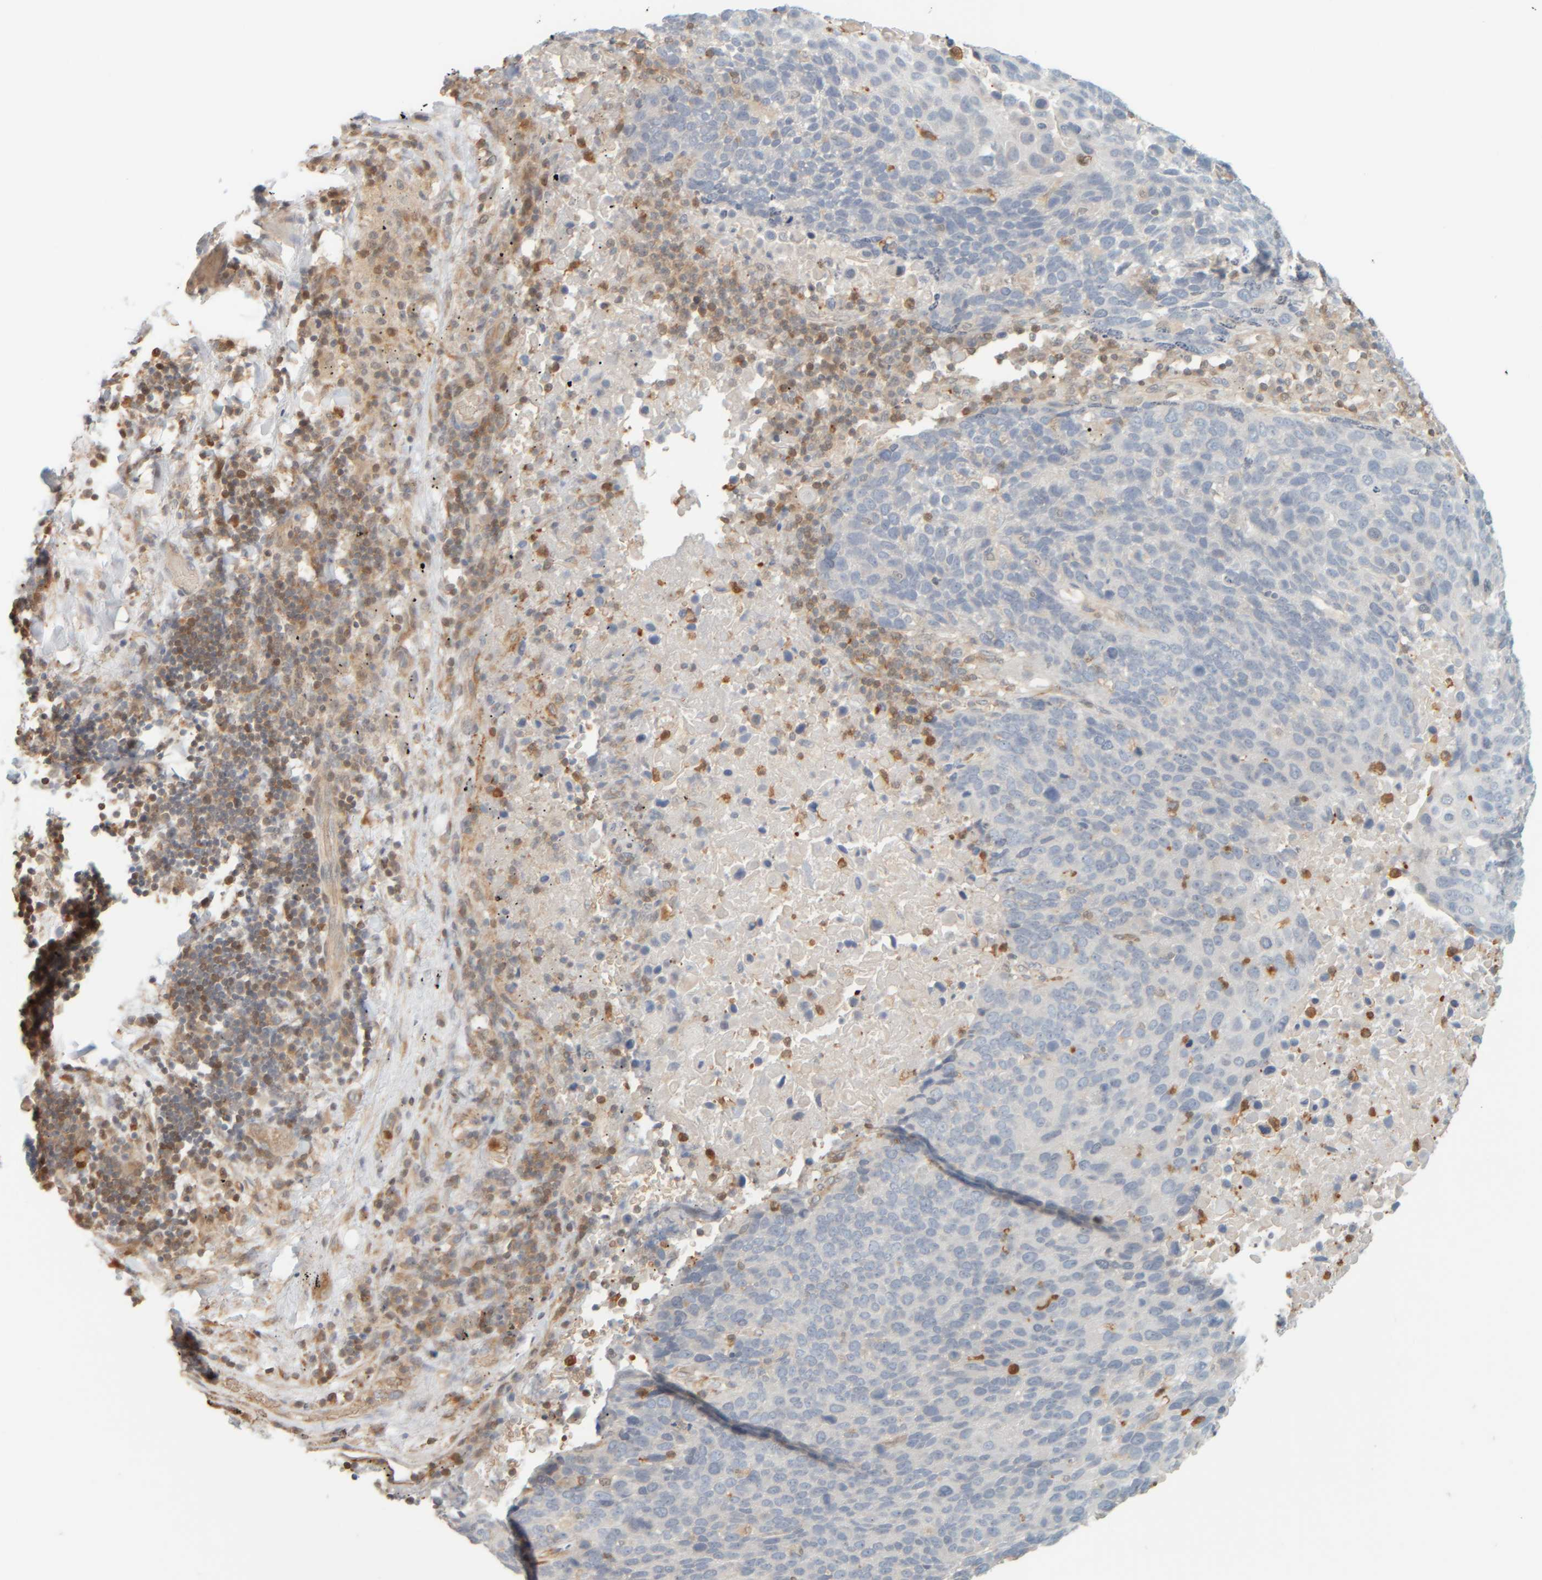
{"staining": {"intensity": "negative", "quantity": "none", "location": "none"}, "tissue": "lung cancer", "cell_type": "Tumor cells", "image_type": "cancer", "snomed": [{"axis": "morphology", "description": "Squamous cell carcinoma, NOS"}, {"axis": "topography", "description": "Lung"}], "caption": "Tumor cells are negative for protein expression in human squamous cell carcinoma (lung). (IHC, brightfield microscopy, high magnification).", "gene": "PTGES3L-AARSD1", "patient": {"sex": "male", "age": 66}}